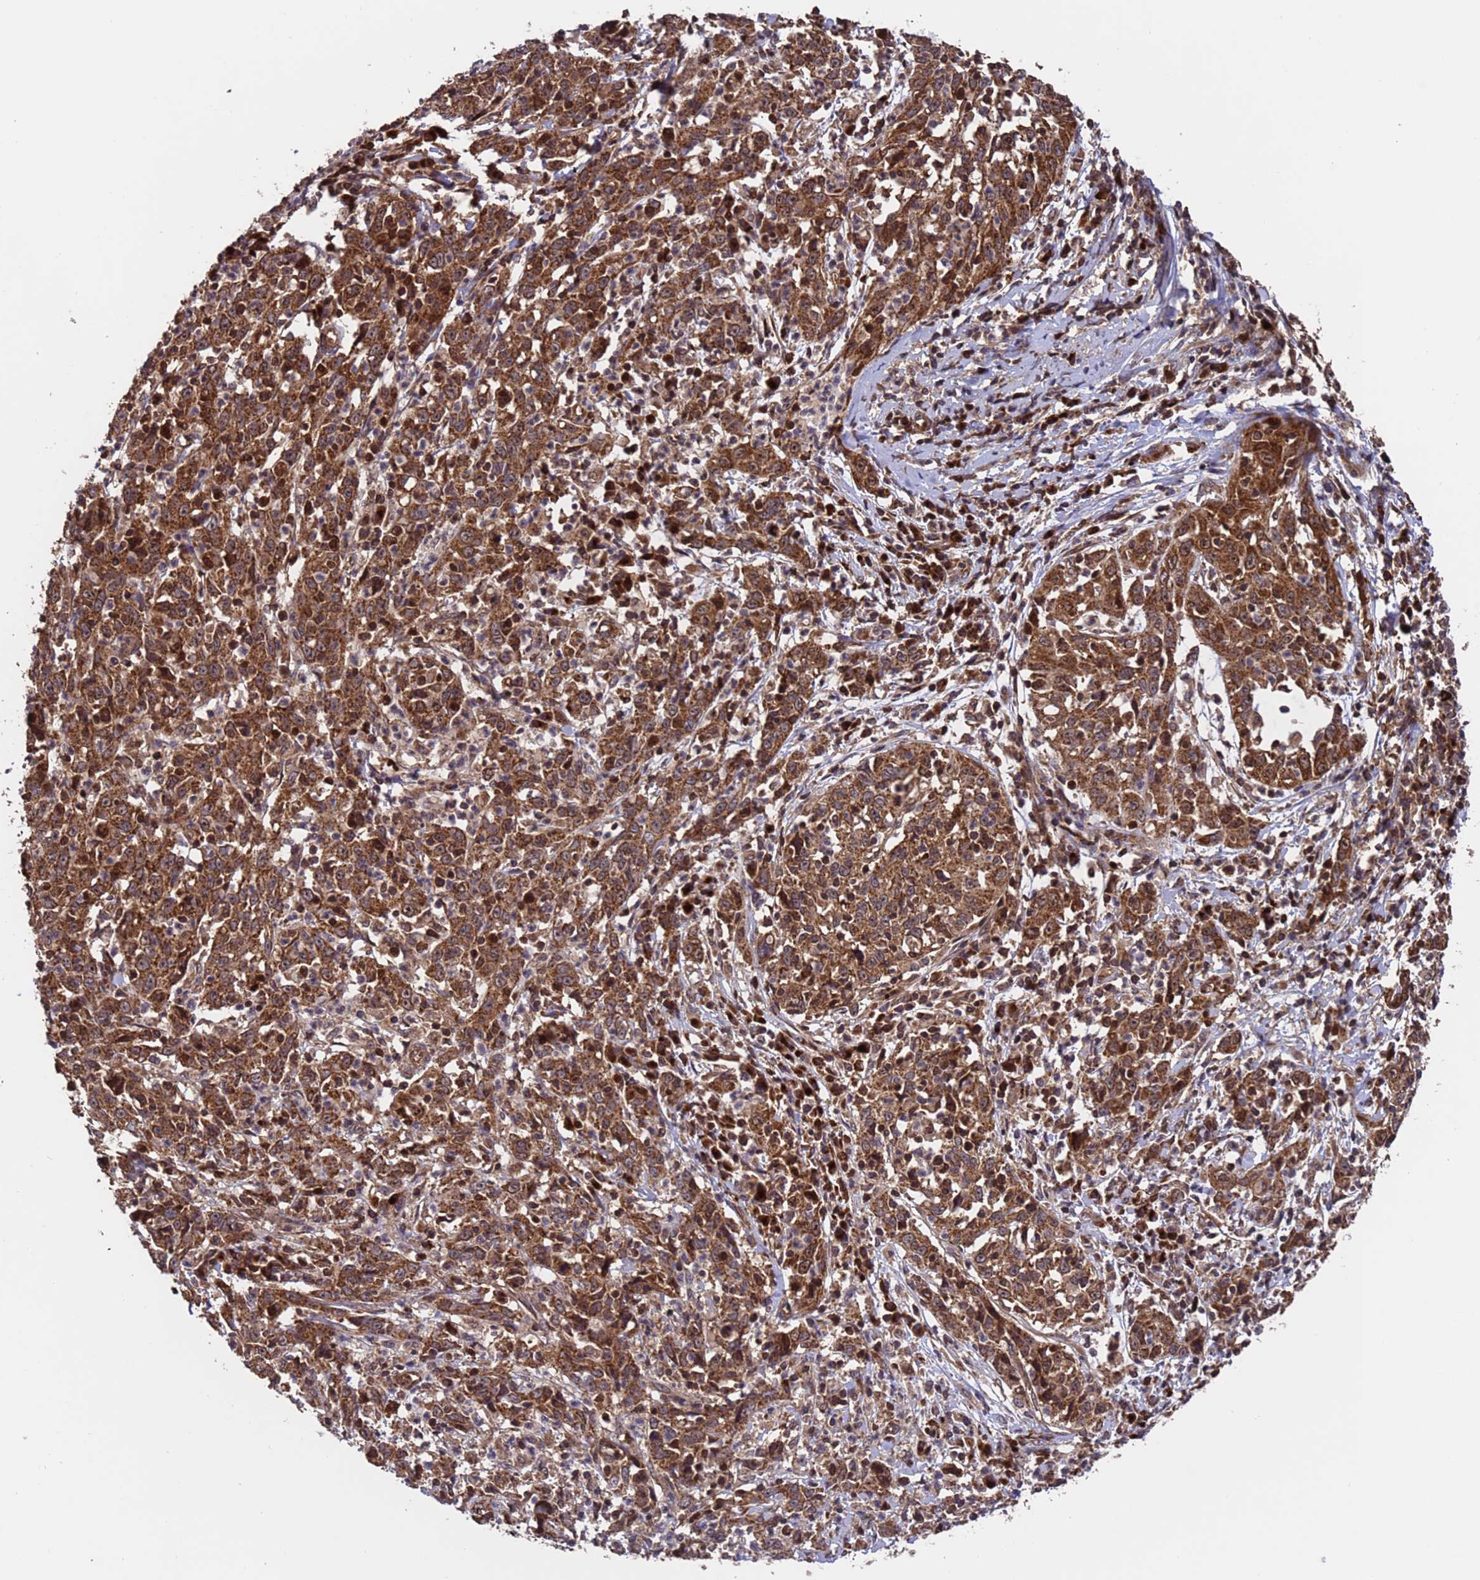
{"staining": {"intensity": "strong", "quantity": ">75%", "location": "cytoplasmic/membranous"}, "tissue": "cervical cancer", "cell_type": "Tumor cells", "image_type": "cancer", "snomed": [{"axis": "morphology", "description": "Squamous cell carcinoma, NOS"}, {"axis": "topography", "description": "Cervix"}], "caption": "The immunohistochemical stain shows strong cytoplasmic/membranous positivity in tumor cells of cervical cancer (squamous cell carcinoma) tissue. (brown staining indicates protein expression, while blue staining denotes nuclei).", "gene": "TSR3", "patient": {"sex": "female", "age": 46}}